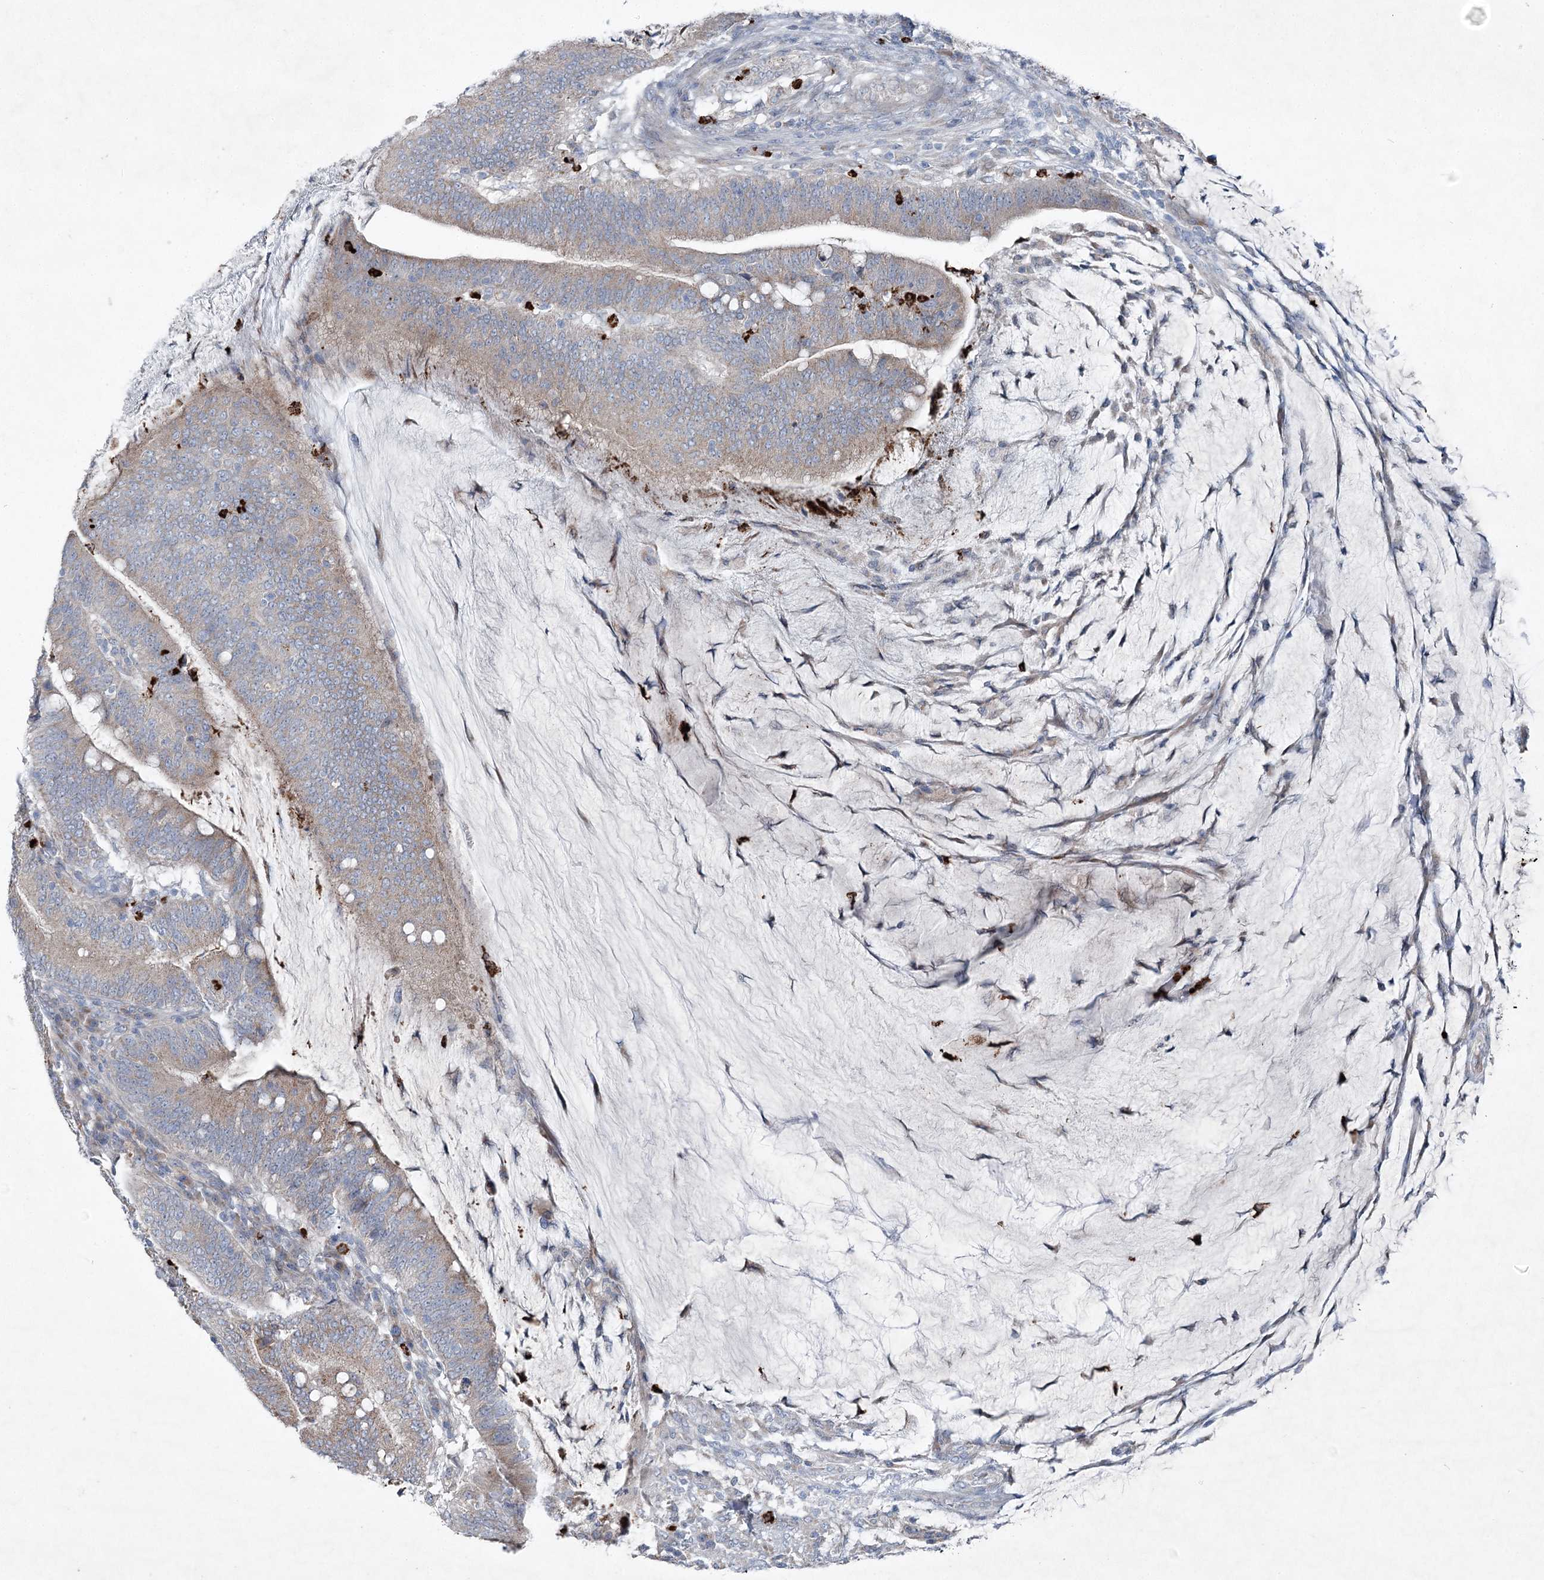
{"staining": {"intensity": "weak", "quantity": "25%-75%", "location": "cytoplasmic/membranous"}, "tissue": "colorectal cancer", "cell_type": "Tumor cells", "image_type": "cancer", "snomed": [{"axis": "morphology", "description": "Adenocarcinoma, NOS"}, {"axis": "topography", "description": "Colon"}], "caption": "A high-resolution image shows IHC staining of colorectal adenocarcinoma, which exhibits weak cytoplasmic/membranous staining in approximately 25%-75% of tumor cells. (DAB = brown stain, brightfield microscopy at high magnification).", "gene": "PLA2G12A", "patient": {"sex": "female", "age": 66}}